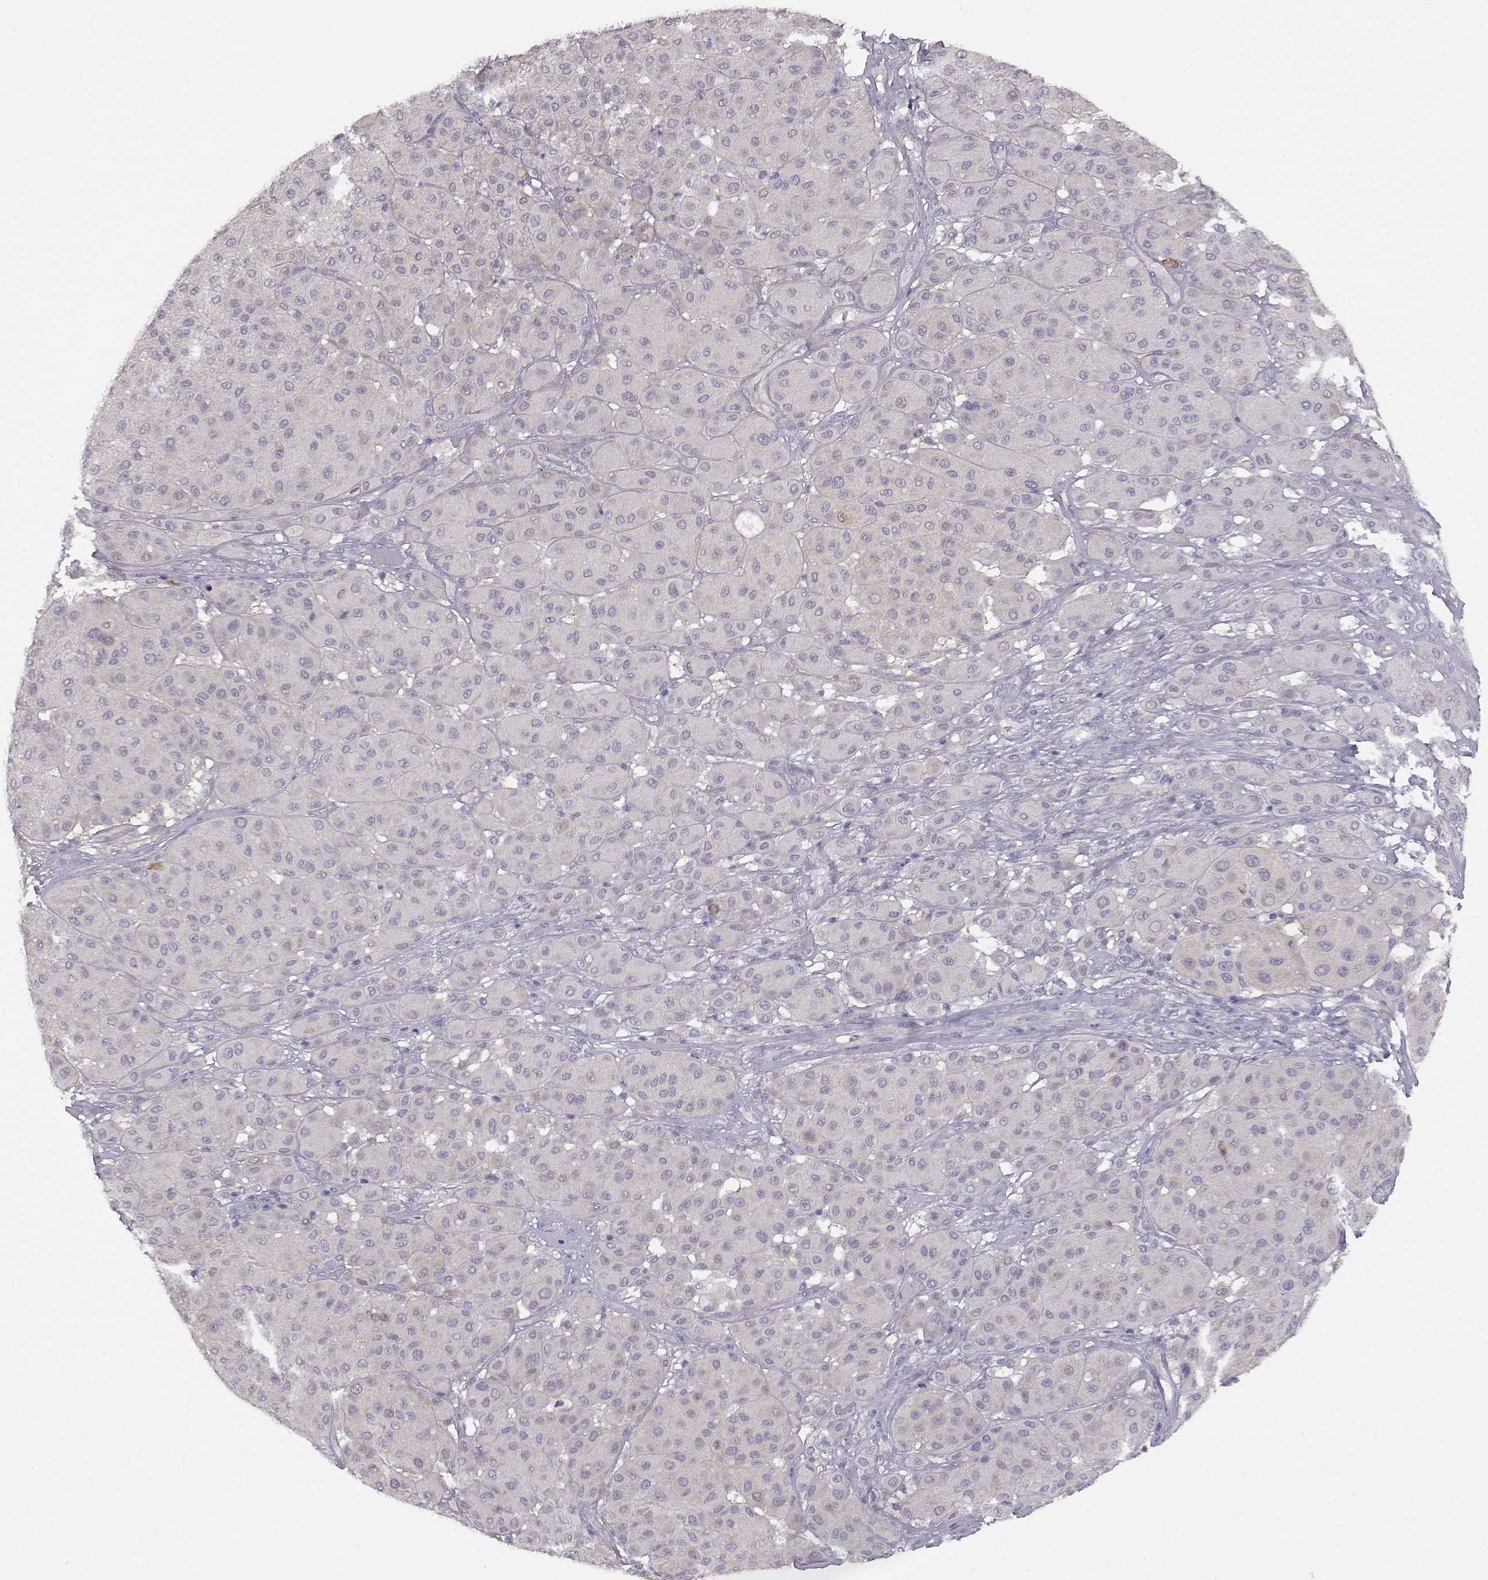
{"staining": {"intensity": "negative", "quantity": "none", "location": "none"}, "tissue": "melanoma", "cell_type": "Tumor cells", "image_type": "cancer", "snomed": [{"axis": "morphology", "description": "Malignant melanoma, Metastatic site"}, {"axis": "topography", "description": "Smooth muscle"}], "caption": "Melanoma stained for a protein using immunohistochemistry (IHC) reveals no positivity tumor cells.", "gene": "VGF", "patient": {"sex": "male", "age": 41}}